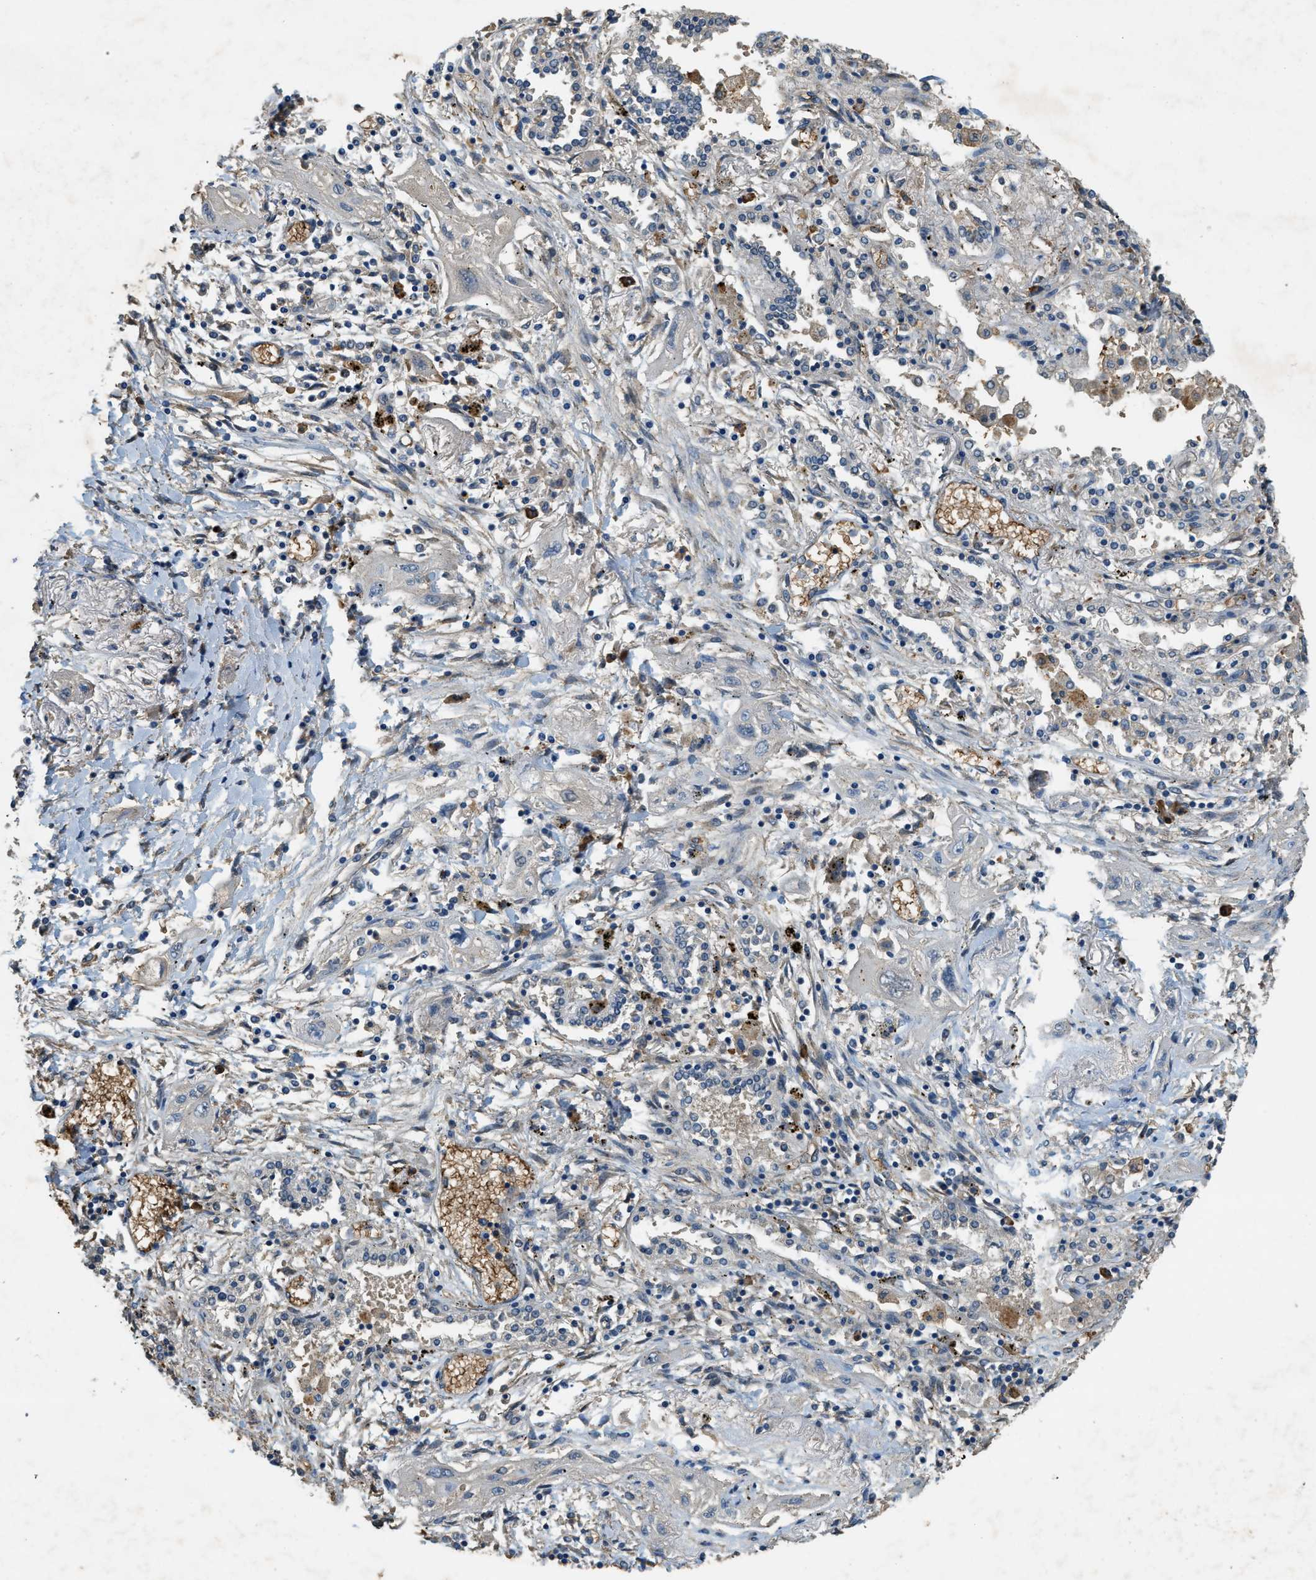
{"staining": {"intensity": "negative", "quantity": "none", "location": "none"}, "tissue": "lung cancer", "cell_type": "Tumor cells", "image_type": "cancer", "snomed": [{"axis": "morphology", "description": "Squamous cell carcinoma, NOS"}, {"axis": "topography", "description": "Lung"}], "caption": "Immunohistochemistry (IHC) of lung cancer demonstrates no expression in tumor cells. The staining was performed using DAB (3,3'-diaminobenzidine) to visualize the protein expression in brown, while the nuclei were stained in blue with hematoxylin (Magnification: 20x).", "gene": "CFLAR", "patient": {"sex": "female", "age": 47}}